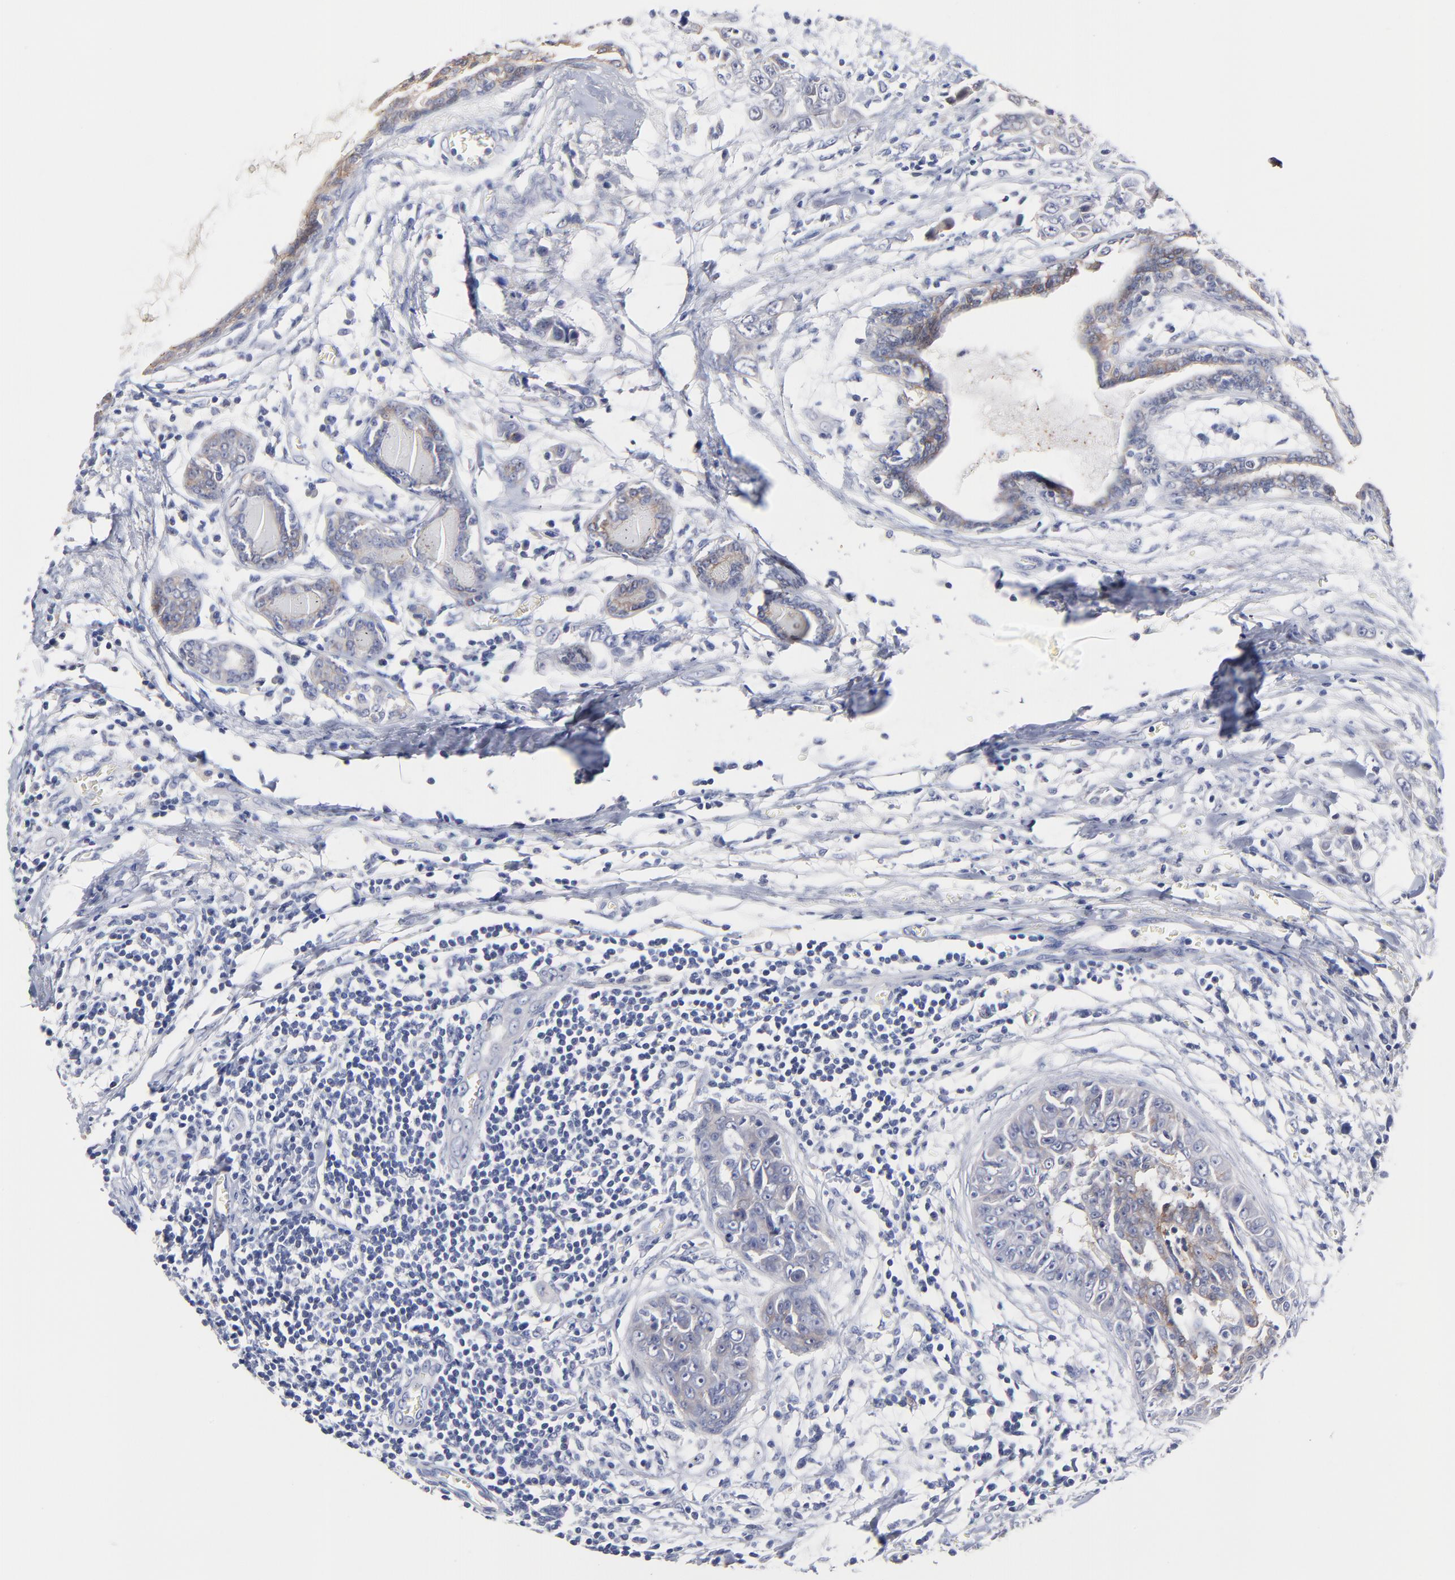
{"staining": {"intensity": "negative", "quantity": "none", "location": "none"}, "tissue": "breast cancer", "cell_type": "Tumor cells", "image_type": "cancer", "snomed": [{"axis": "morphology", "description": "Duct carcinoma"}, {"axis": "topography", "description": "Breast"}], "caption": "This is an immunohistochemistry photomicrograph of human breast cancer. There is no expression in tumor cells.", "gene": "CXADR", "patient": {"sex": "female", "age": 50}}